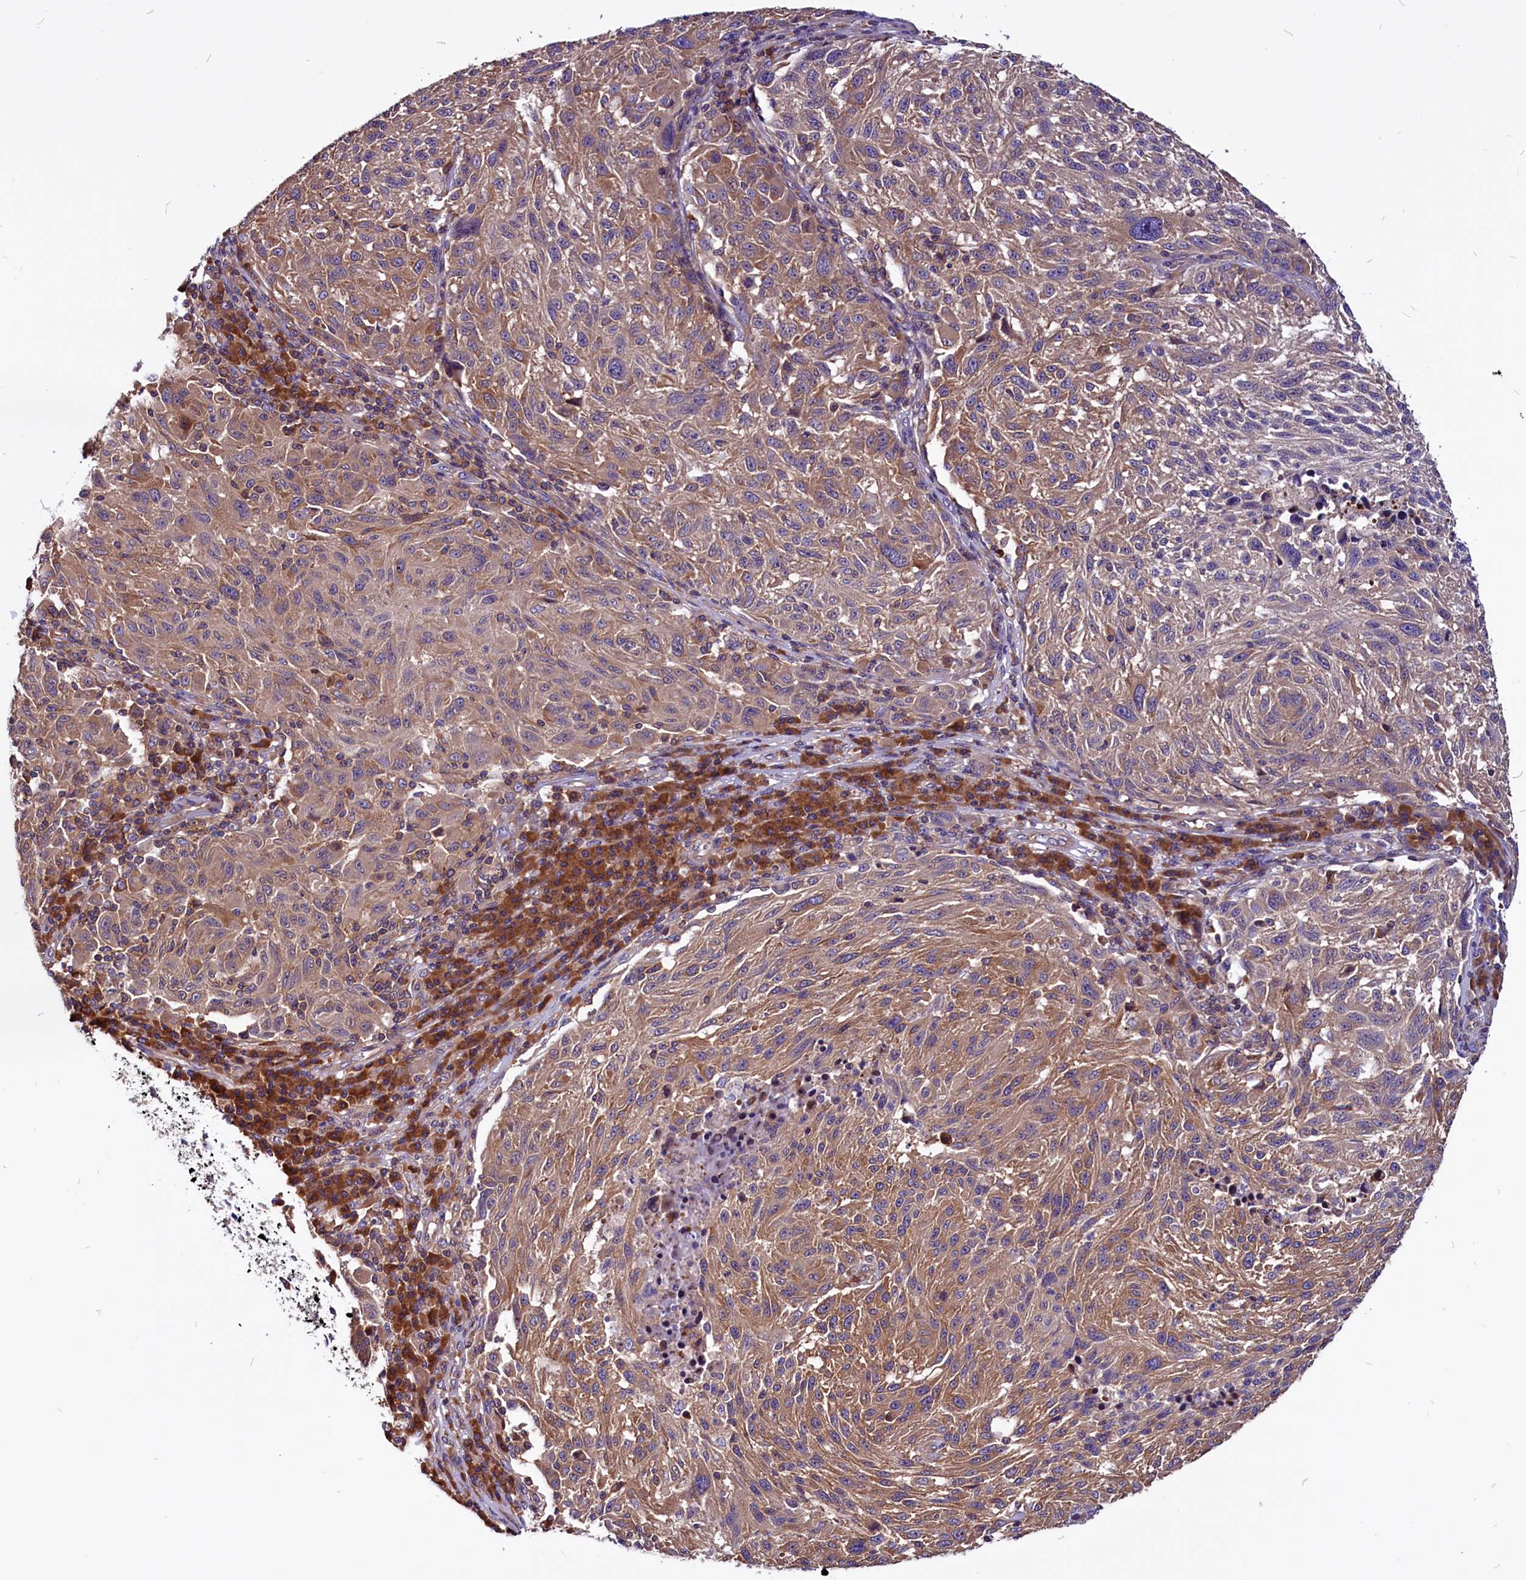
{"staining": {"intensity": "moderate", "quantity": ">75%", "location": "cytoplasmic/membranous"}, "tissue": "melanoma", "cell_type": "Tumor cells", "image_type": "cancer", "snomed": [{"axis": "morphology", "description": "Malignant melanoma, NOS"}, {"axis": "topography", "description": "Skin"}], "caption": "Malignant melanoma stained with DAB (3,3'-diaminobenzidine) IHC exhibits medium levels of moderate cytoplasmic/membranous staining in approximately >75% of tumor cells.", "gene": "EIF3G", "patient": {"sex": "male", "age": 53}}